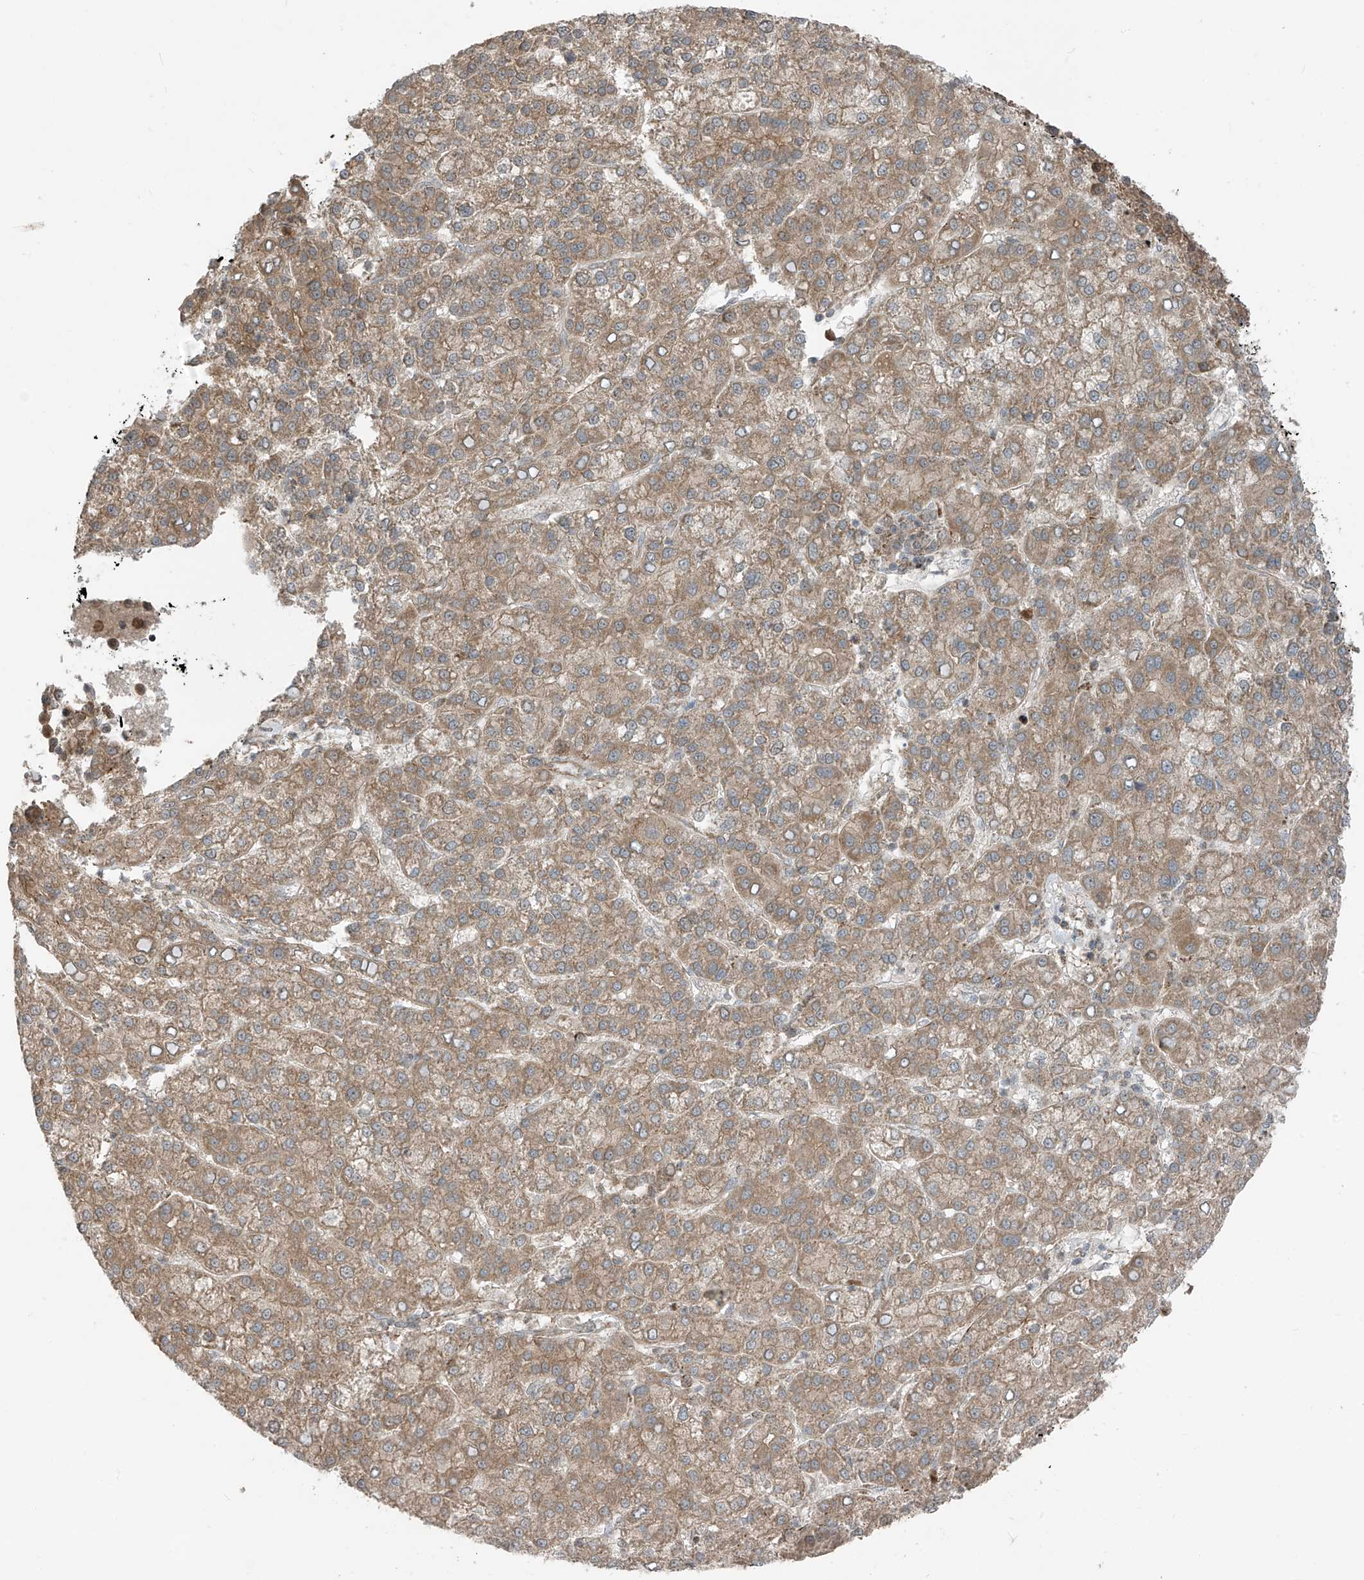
{"staining": {"intensity": "weak", "quantity": ">75%", "location": "cytoplasmic/membranous"}, "tissue": "liver cancer", "cell_type": "Tumor cells", "image_type": "cancer", "snomed": [{"axis": "morphology", "description": "Carcinoma, Hepatocellular, NOS"}, {"axis": "topography", "description": "Liver"}], "caption": "Immunohistochemistry histopathology image of hepatocellular carcinoma (liver) stained for a protein (brown), which displays low levels of weak cytoplasmic/membranous positivity in approximately >75% of tumor cells.", "gene": "PDE11A", "patient": {"sex": "female", "age": 58}}